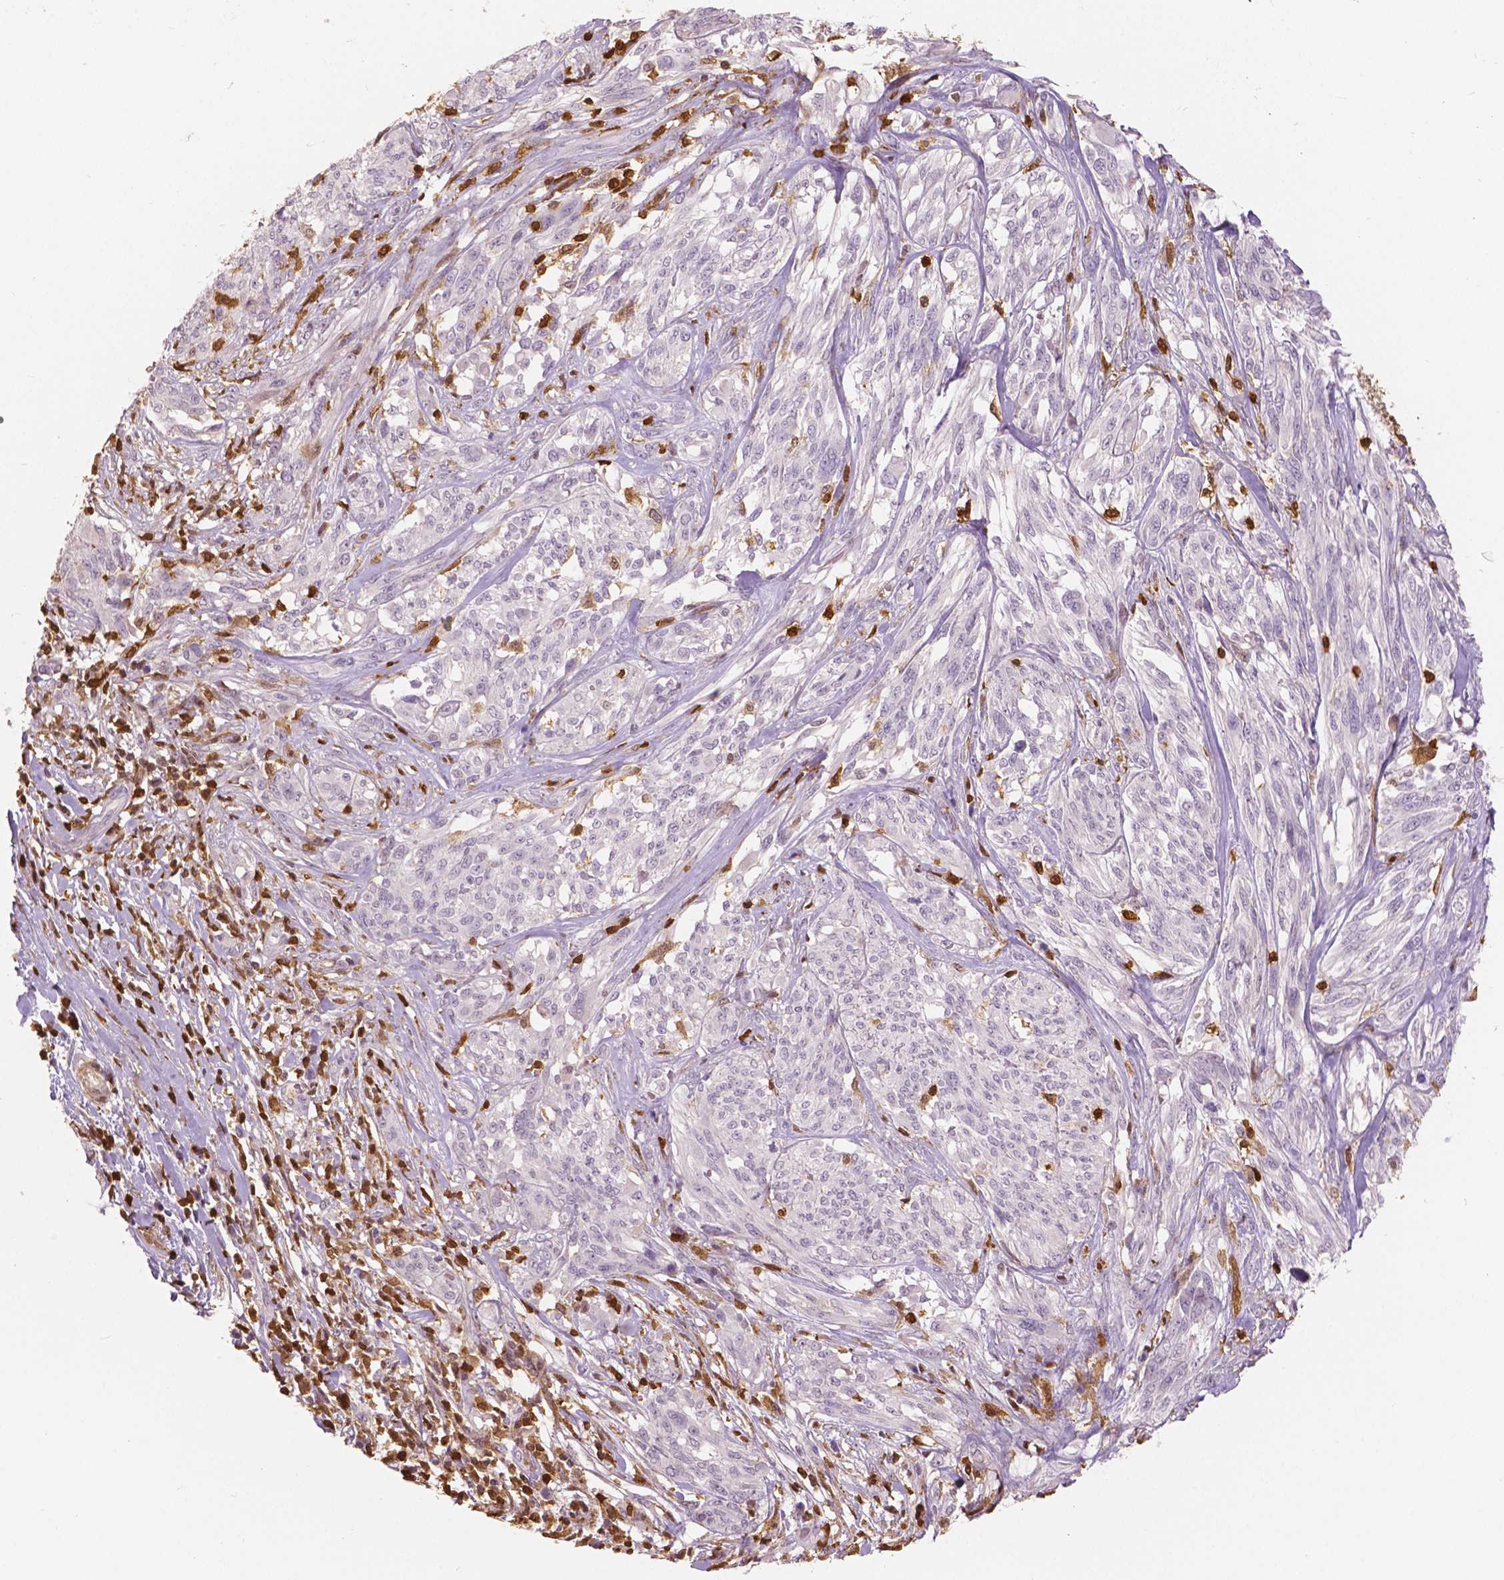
{"staining": {"intensity": "negative", "quantity": "none", "location": "none"}, "tissue": "melanoma", "cell_type": "Tumor cells", "image_type": "cancer", "snomed": [{"axis": "morphology", "description": "Malignant melanoma, NOS"}, {"axis": "topography", "description": "Skin"}], "caption": "This is an IHC image of malignant melanoma. There is no expression in tumor cells.", "gene": "S100A4", "patient": {"sex": "female", "age": 91}}